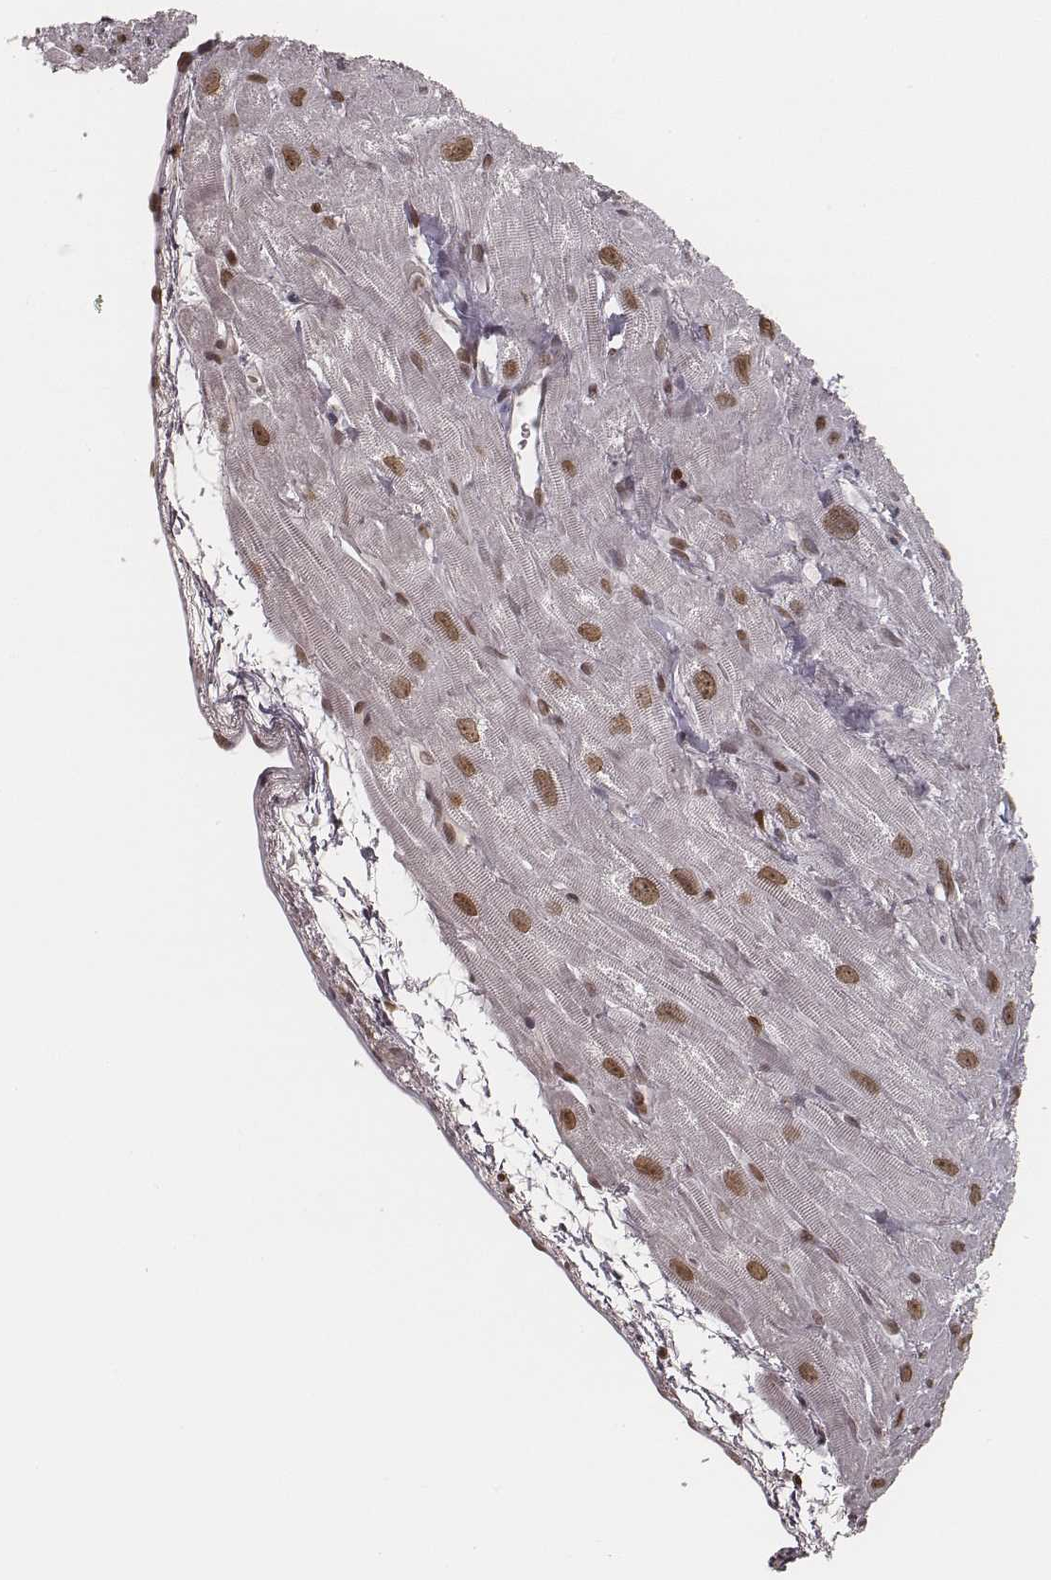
{"staining": {"intensity": "moderate", "quantity": ">75%", "location": "nuclear"}, "tissue": "heart muscle", "cell_type": "Cardiomyocytes", "image_type": "normal", "snomed": [{"axis": "morphology", "description": "Normal tissue, NOS"}, {"axis": "topography", "description": "Heart"}], "caption": "This is a histology image of immunohistochemistry staining of unremarkable heart muscle, which shows moderate positivity in the nuclear of cardiomyocytes.", "gene": "HMGA2", "patient": {"sex": "female", "age": 62}}